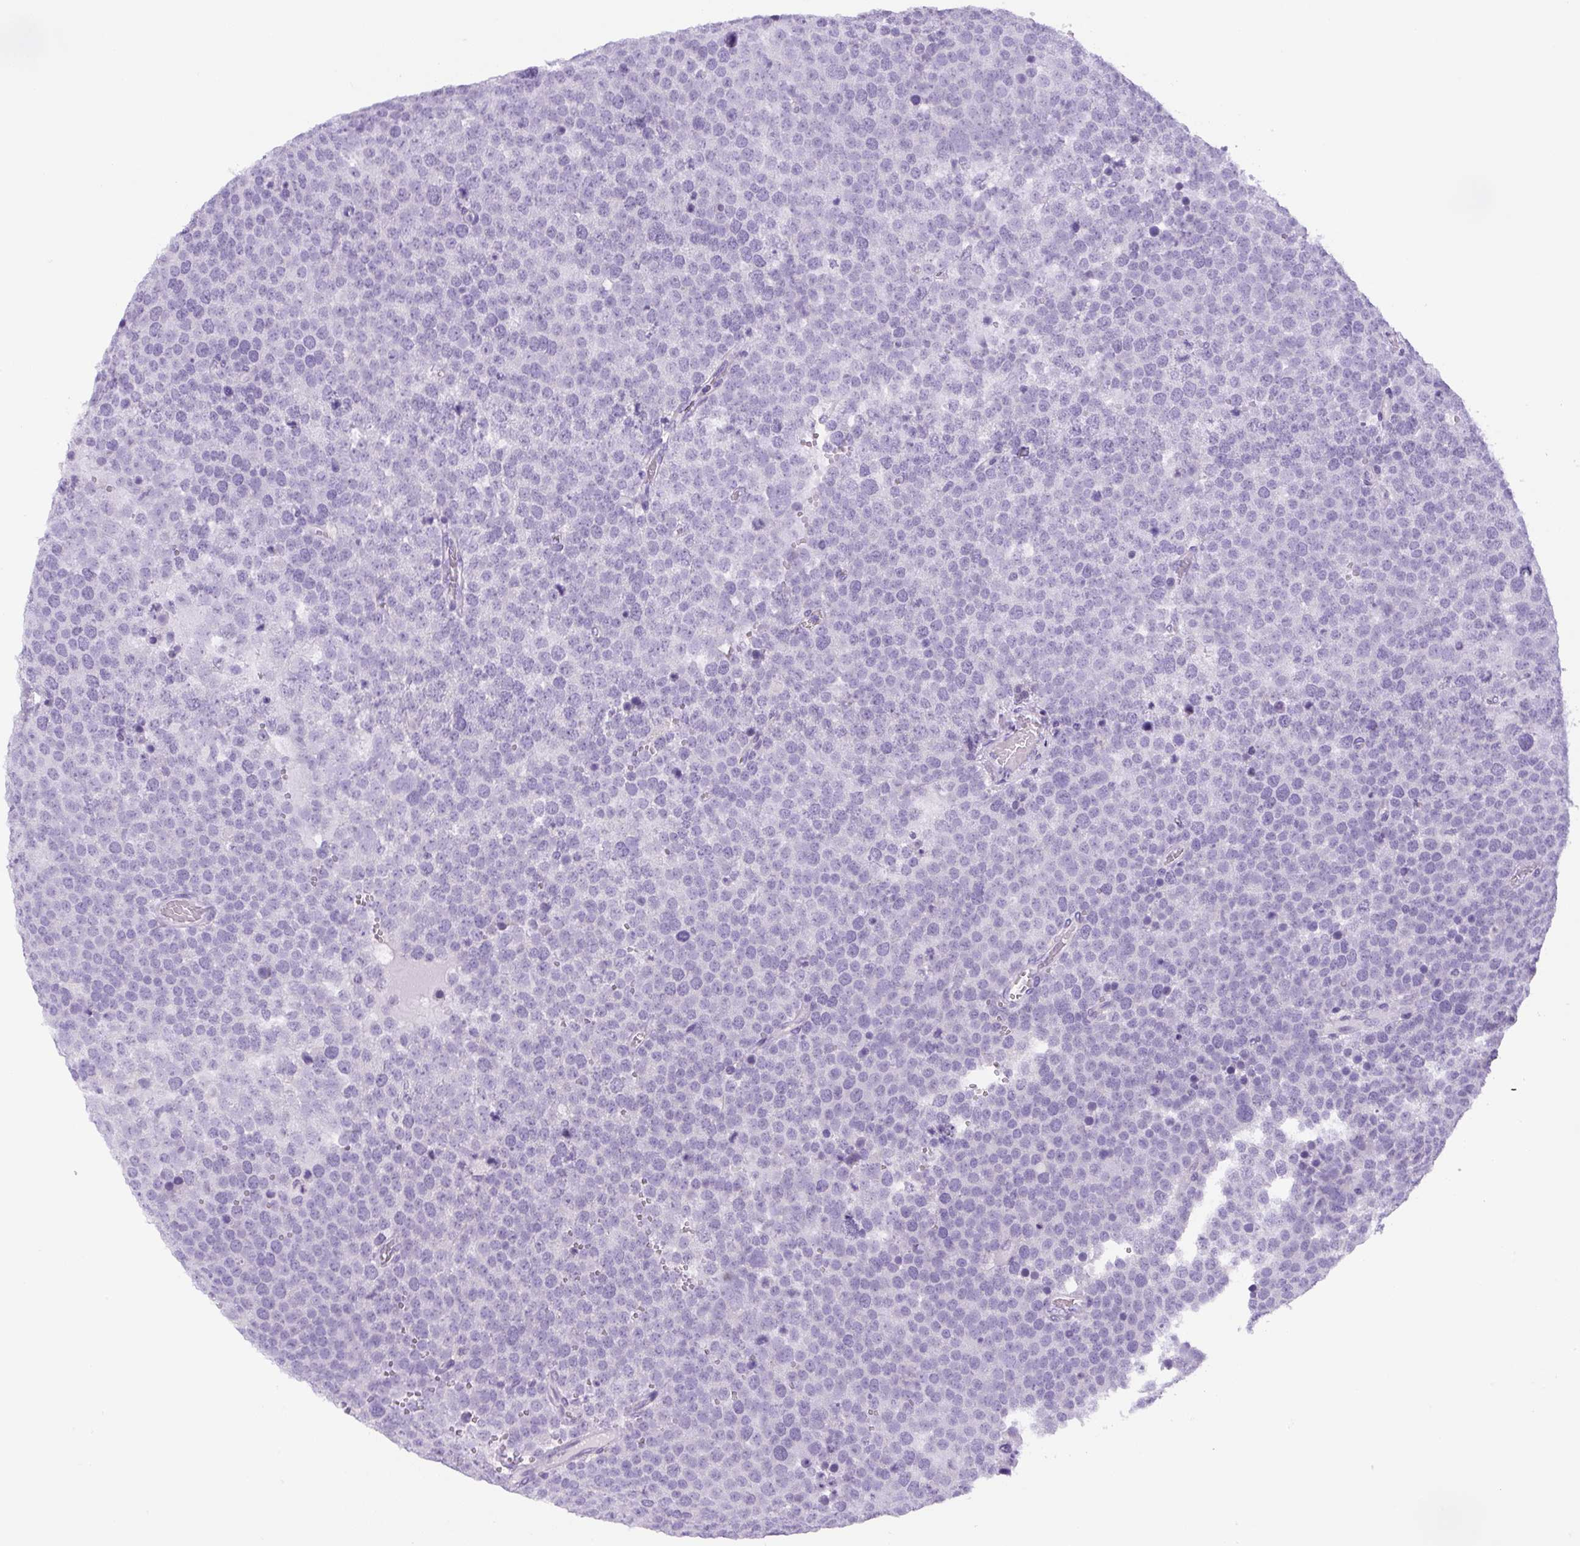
{"staining": {"intensity": "negative", "quantity": "none", "location": "none"}, "tissue": "testis cancer", "cell_type": "Tumor cells", "image_type": "cancer", "snomed": [{"axis": "morphology", "description": "Seminoma, NOS"}, {"axis": "topography", "description": "Testis"}], "caption": "This is a photomicrograph of immunohistochemistry (IHC) staining of seminoma (testis), which shows no staining in tumor cells.", "gene": "UBL3", "patient": {"sex": "male", "age": 71}}